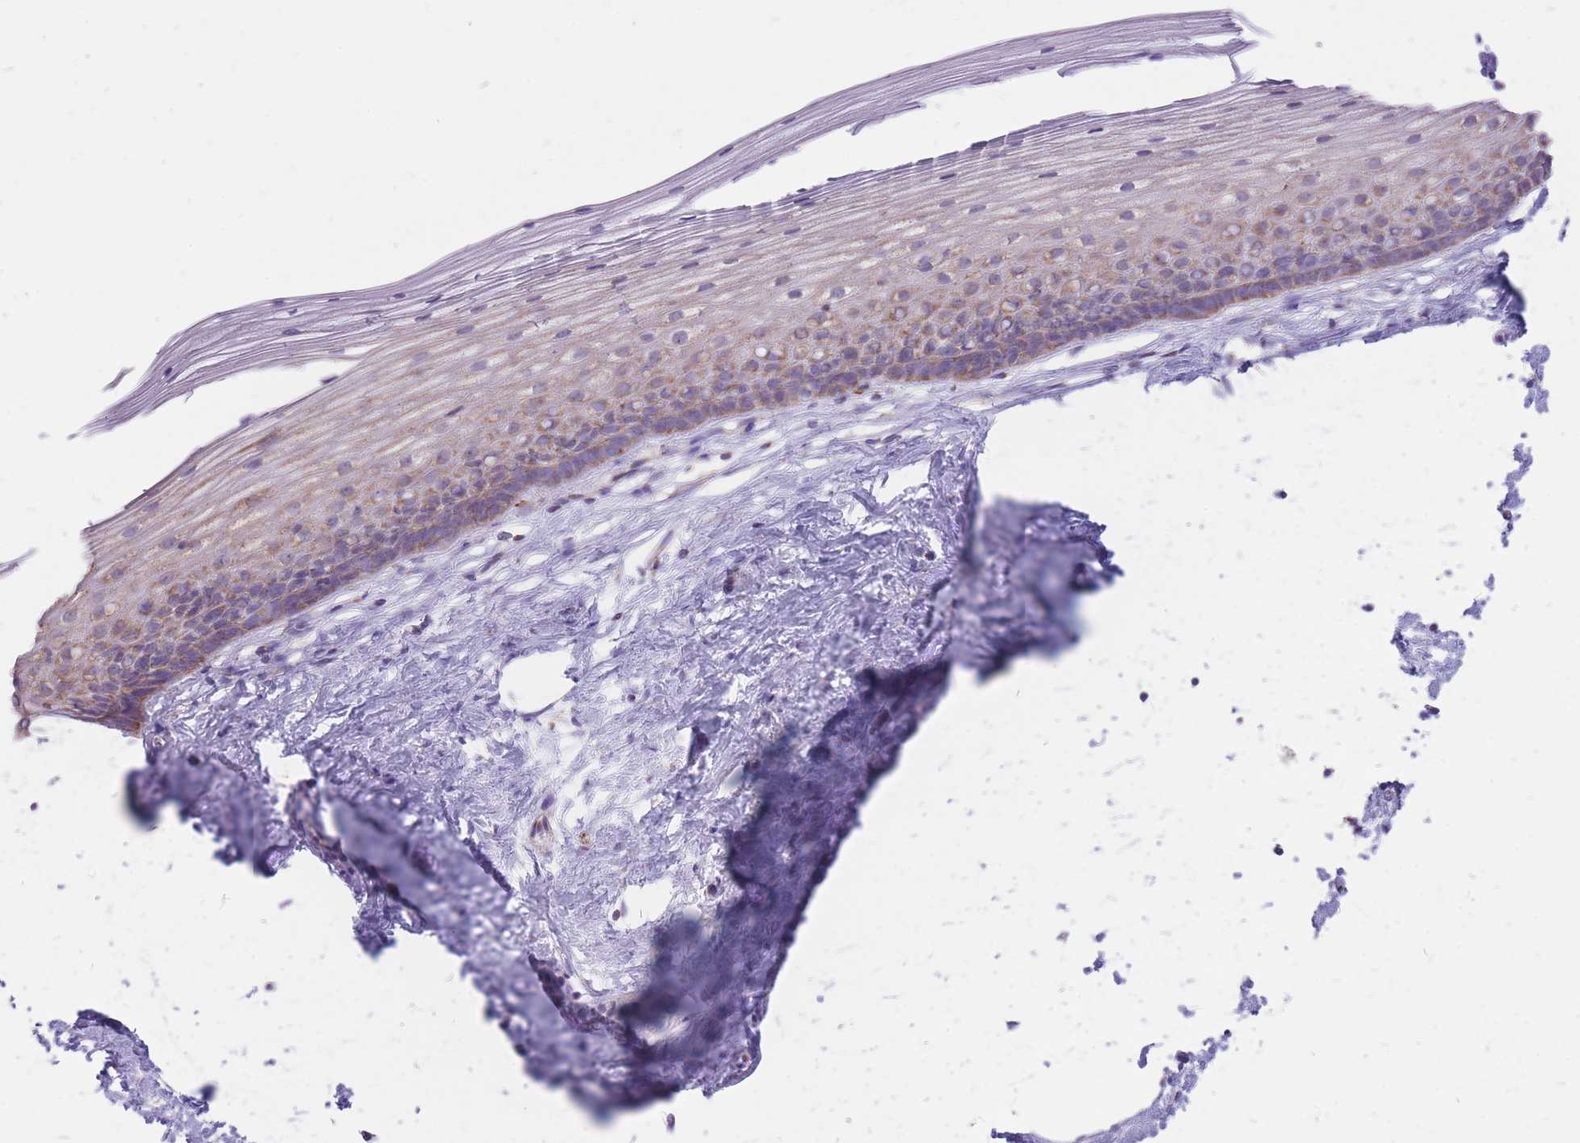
{"staining": {"intensity": "moderate", "quantity": "<25%", "location": "cytoplasmic/membranous"}, "tissue": "cervix", "cell_type": "Glandular cells", "image_type": "normal", "snomed": [{"axis": "morphology", "description": "Normal tissue, NOS"}, {"axis": "topography", "description": "Cervix"}], "caption": "Immunohistochemistry micrograph of unremarkable cervix: human cervix stained using immunohistochemistry reveals low levels of moderate protein expression localized specifically in the cytoplasmic/membranous of glandular cells, appearing as a cytoplasmic/membranous brown color.", "gene": "PCSK1", "patient": {"sex": "female", "age": 40}}